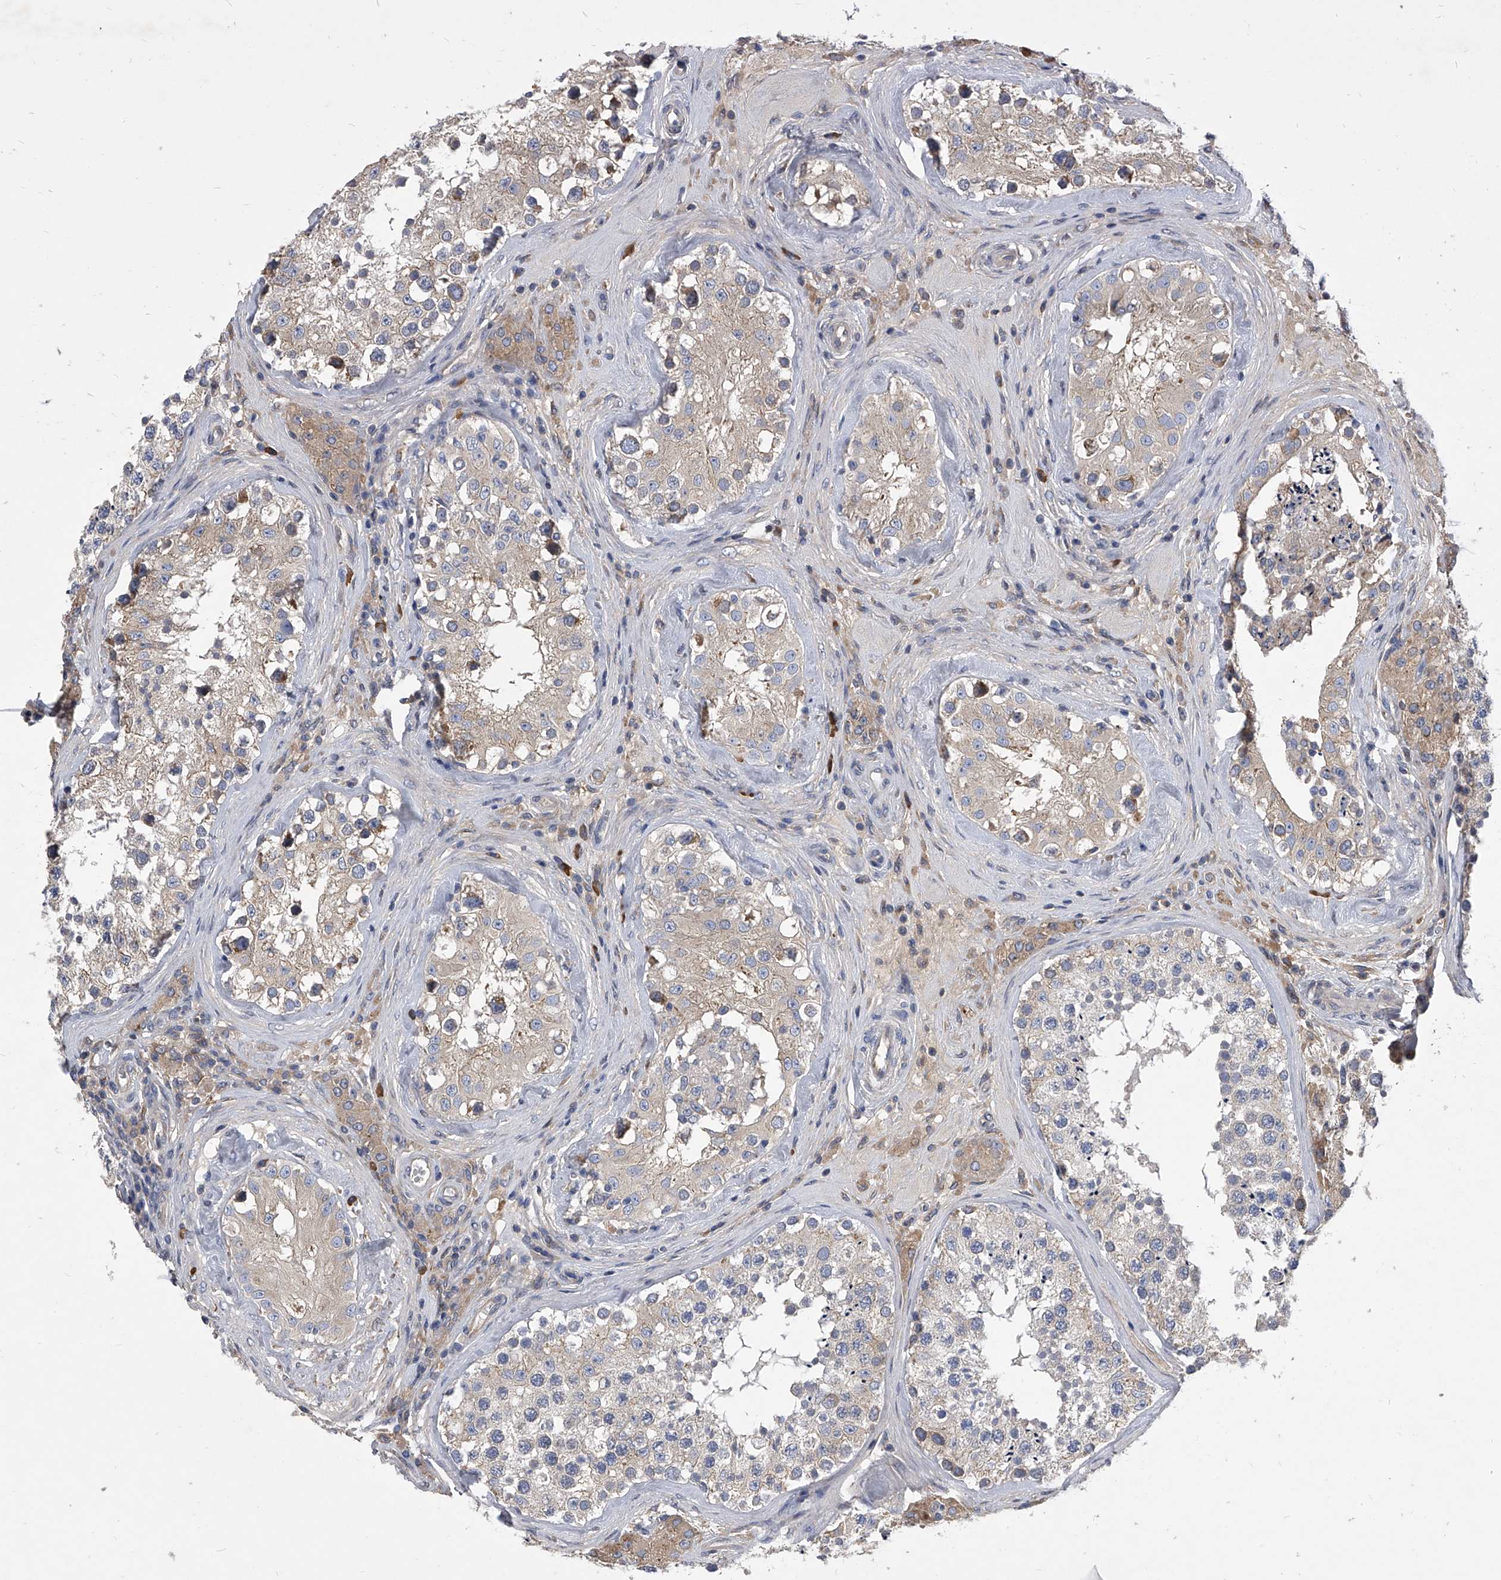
{"staining": {"intensity": "weak", "quantity": "<25%", "location": "cytoplasmic/membranous"}, "tissue": "testis", "cell_type": "Cells in seminiferous ducts", "image_type": "normal", "snomed": [{"axis": "morphology", "description": "Normal tissue, NOS"}, {"axis": "topography", "description": "Testis"}], "caption": "DAB (3,3'-diaminobenzidine) immunohistochemical staining of benign testis exhibits no significant staining in cells in seminiferous ducts.", "gene": "CCR4", "patient": {"sex": "male", "age": 46}}